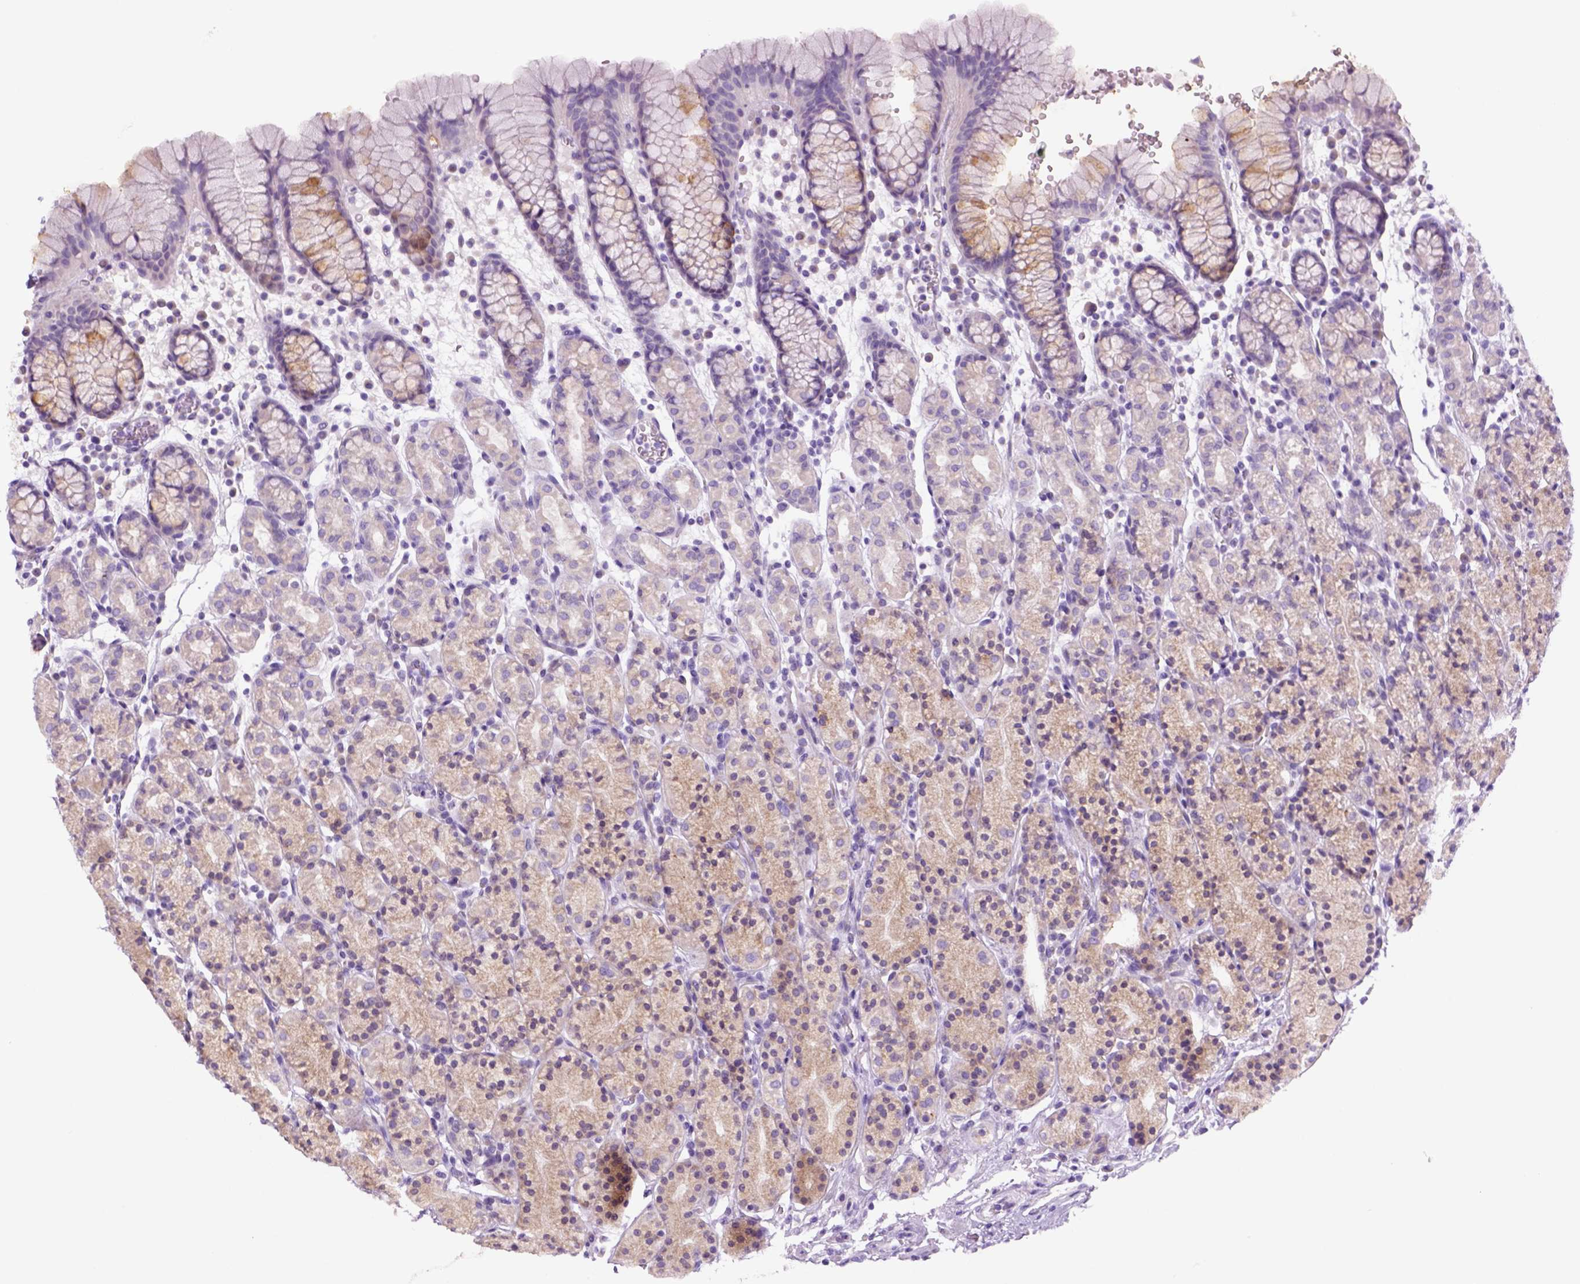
{"staining": {"intensity": "moderate", "quantity": "<25%", "location": "cytoplasmic/membranous"}, "tissue": "stomach", "cell_type": "Glandular cells", "image_type": "normal", "snomed": [{"axis": "morphology", "description": "Normal tissue, NOS"}, {"axis": "topography", "description": "Stomach, upper"}, {"axis": "topography", "description": "Stomach"}], "caption": "The micrograph displays immunohistochemical staining of benign stomach. There is moderate cytoplasmic/membranous expression is seen in about <25% of glandular cells. Immunohistochemistry (ihc) stains the protein of interest in brown and the nuclei are stained blue.", "gene": "DNAH11", "patient": {"sex": "male", "age": 62}}